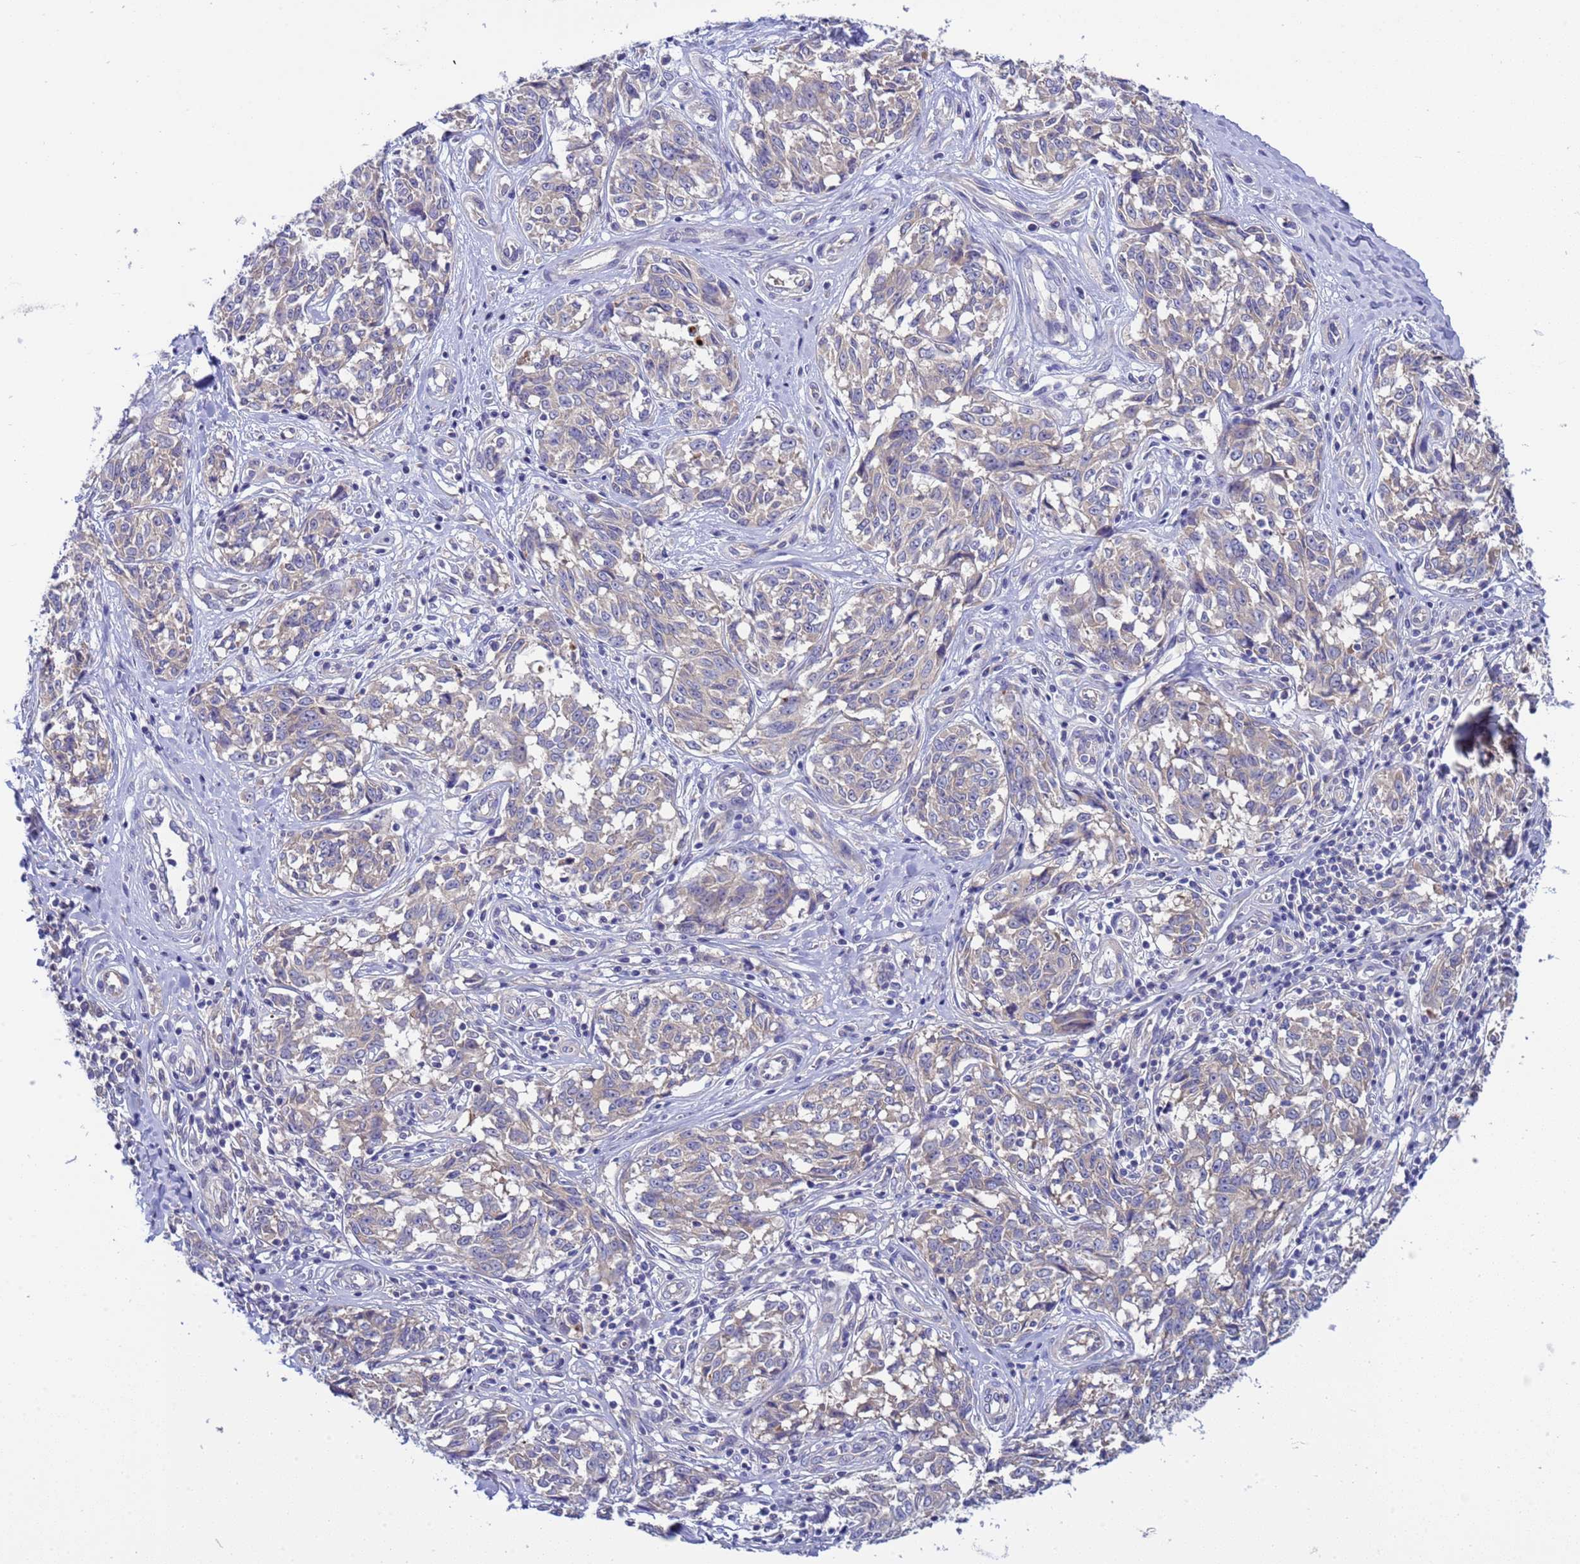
{"staining": {"intensity": "negative", "quantity": "none", "location": "none"}, "tissue": "melanoma", "cell_type": "Tumor cells", "image_type": "cancer", "snomed": [{"axis": "morphology", "description": "Normal tissue, NOS"}, {"axis": "morphology", "description": "Malignant melanoma, NOS"}, {"axis": "topography", "description": "Skin"}], "caption": "Tumor cells are negative for brown protein staining in malignant melanoma.", "gene": "RC3H2", "patient": {"sex": "female", "age": 64}}